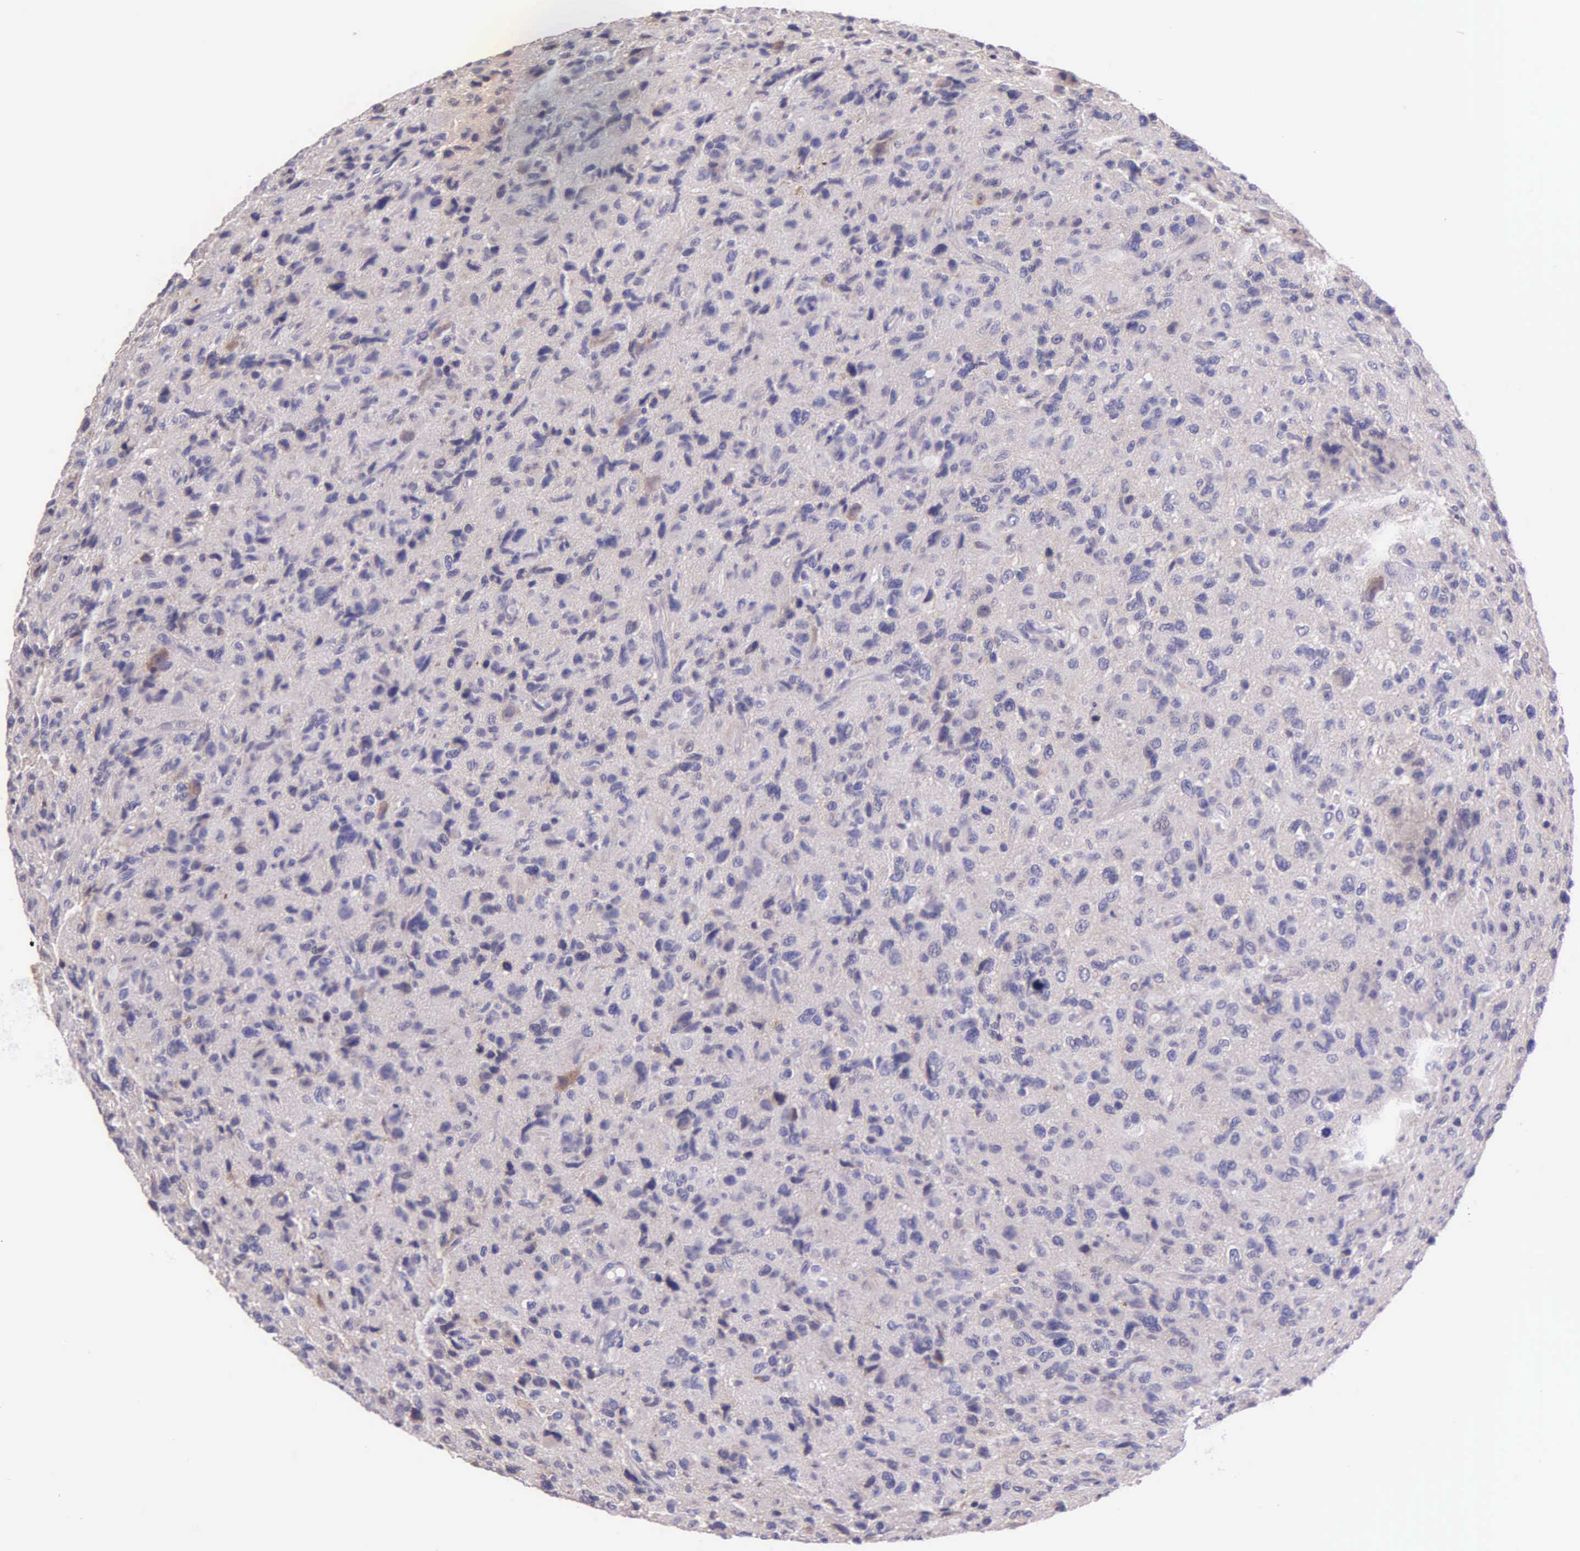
{"staining": {"intensity": "negative", "quantity": "none", "location": "none"}, "tissue": "glioma", "cell_type": "Tumor cells", "image_type": "cancer", "snomed": [{"axis": "morphology", "description": "Glioma, malignant, High grade"}, {"axis": "topography", "description": "Brain"}], "caption": "DAB (3,3'-diaminobenzidine) immunohistochemical staining of human malignant glioma (high-grade) reveals no significant expression in tumor cells.", "gene": "THSD7A", "patient": {"sex": "female", "age": 60}}